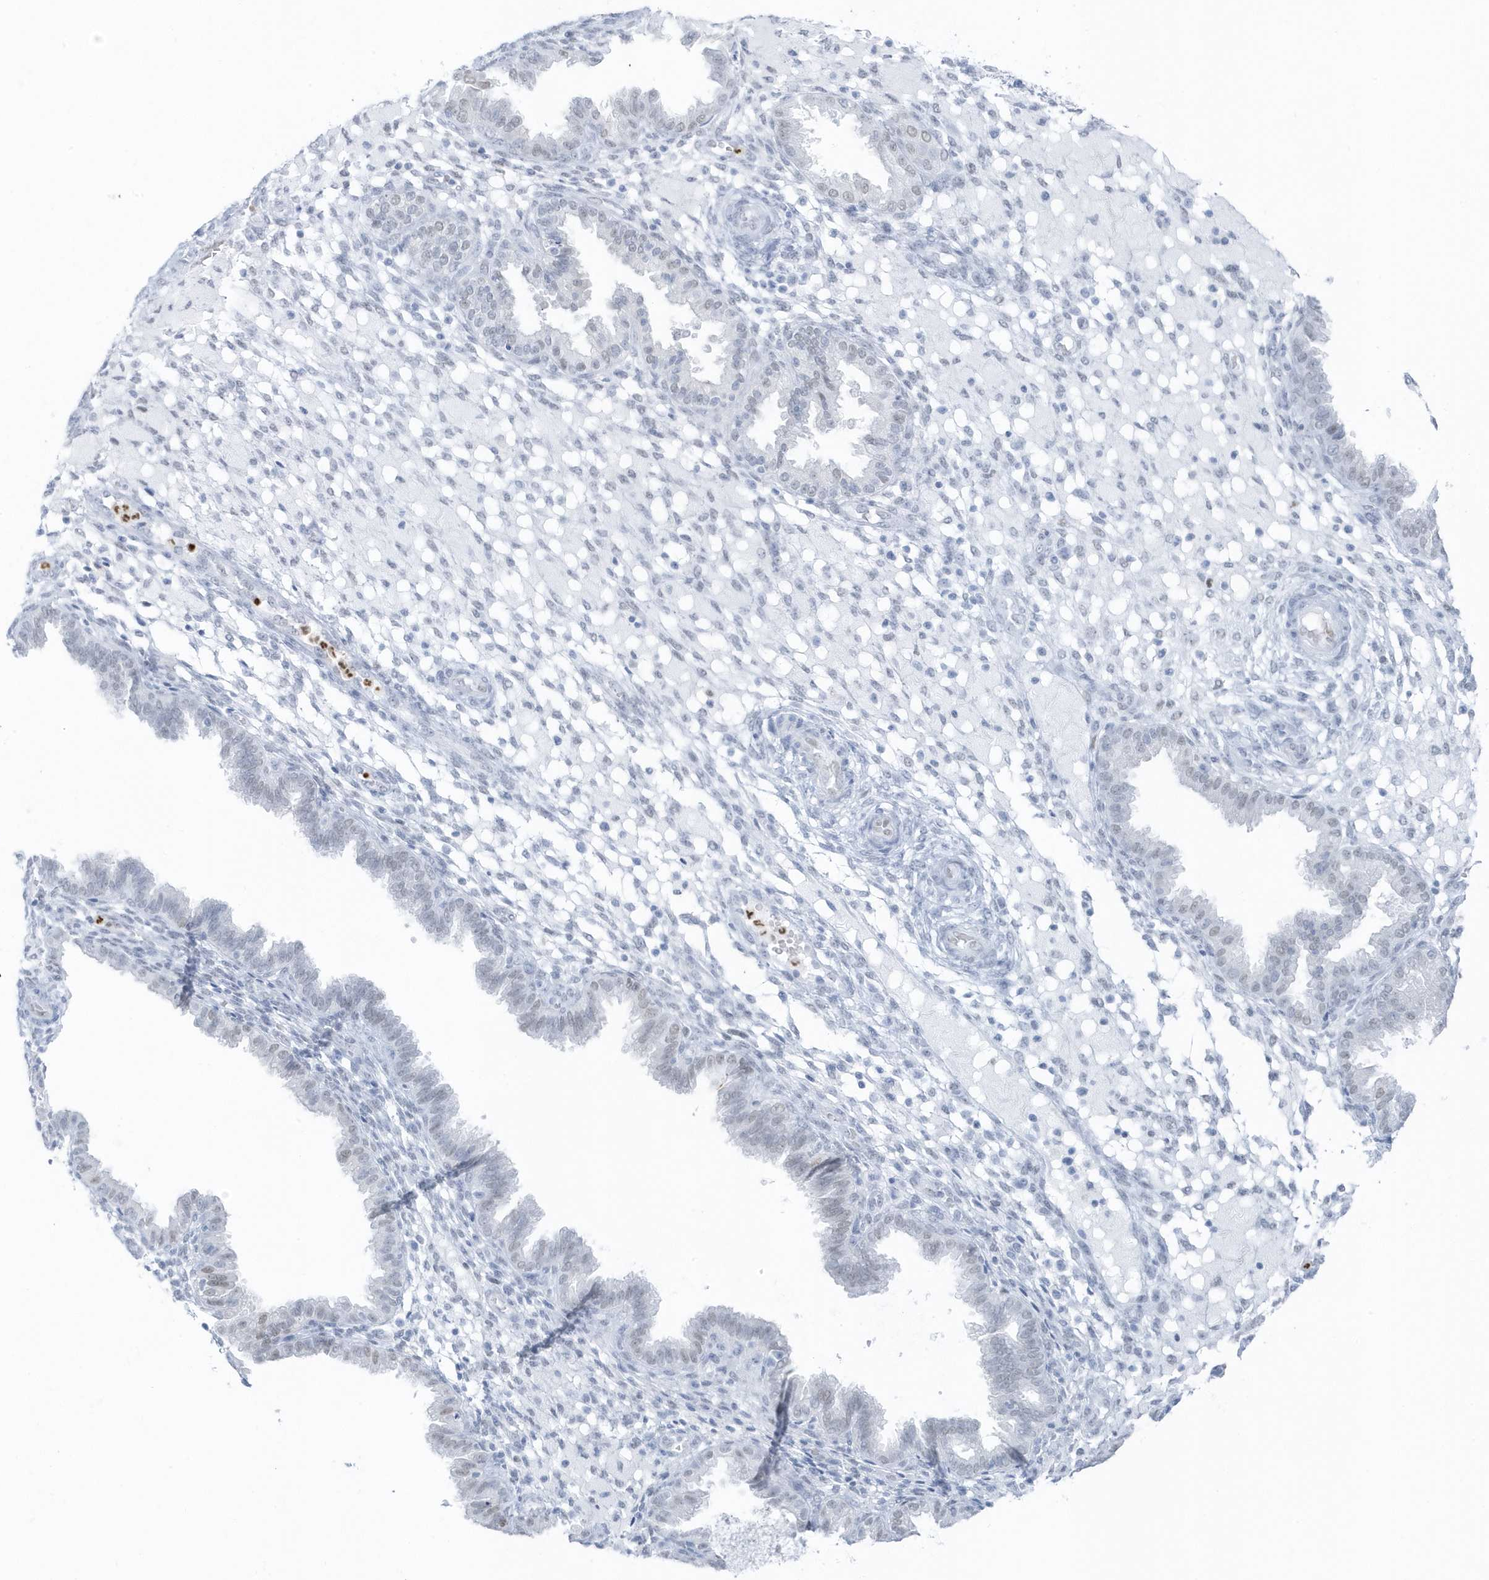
{"staining": {"intensity": "negative", "quantity": "none", "location": "none"}, "tissue": "endometrium", "cell_type": "Cells in endometrial stroma", "image_type": "normal", "snomed": [{"axis": "morphology", "description": "Normal tissue, NOS"}, {"axis": "topography", "description": "Endometrium"}], "caption": "IHC photomicrograph of normal endometrium: human endometrium stained with DAB (3,3'-diaminobenzidine) displays no significant protein expression in cells in endometrial stroma. (Brightfield microscopy of DAB IHC at high magnification).", "gene": "SMIM34", "patient": {"sex": "female", "age": 33}}